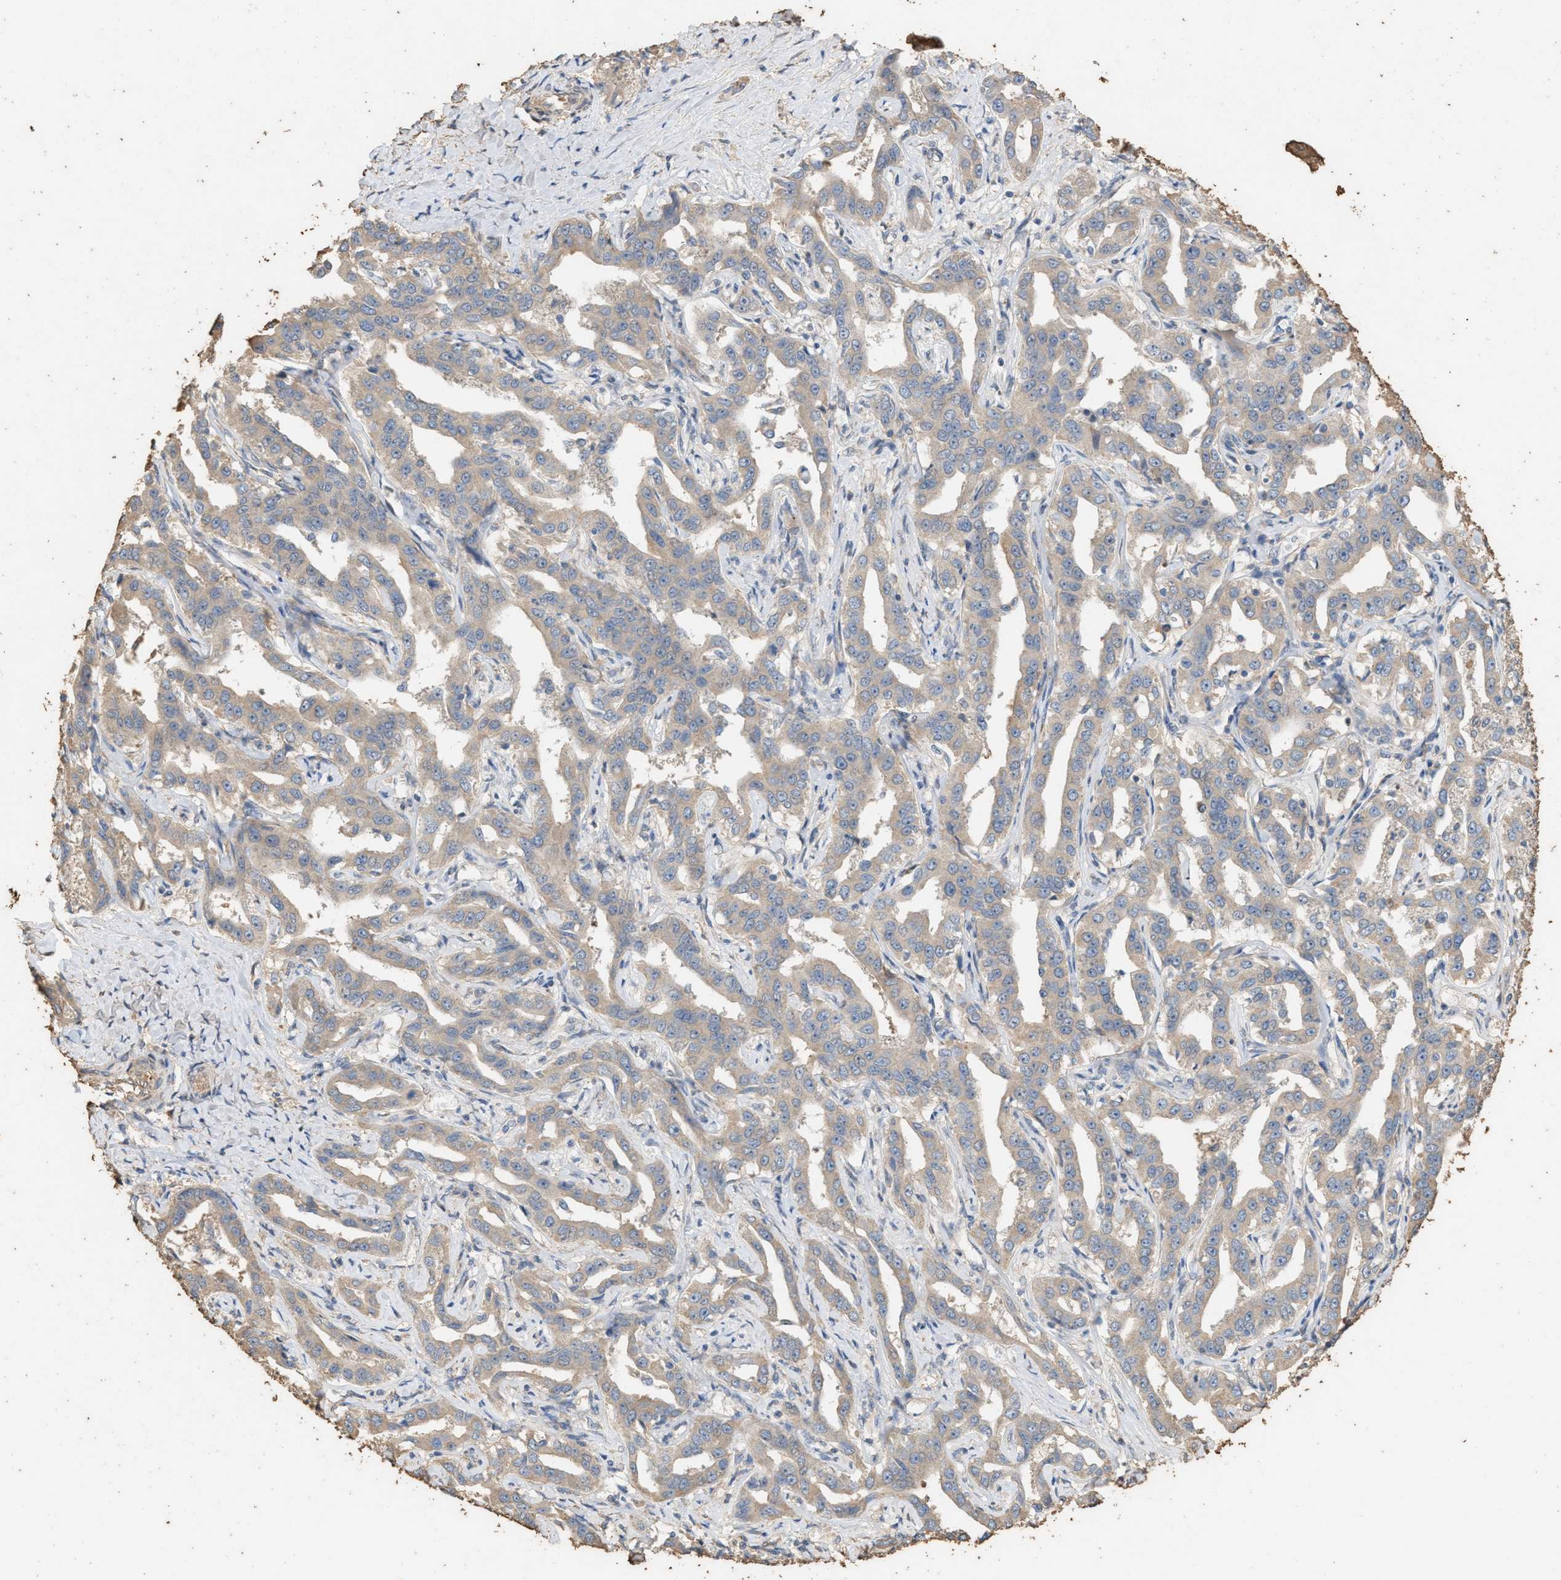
{"staining": {"intensity": "negative", "quantity": "none", "location": "none"}, "tissue": "liver cancer", "cell_type": "Tumor cells", "image_type": "cancer", "snomed": [{"axis": "morphology", "description": "Cholangiocarcinoma"}, {"axis": "topography", "description": "Liver"}], "caption": "The micrograph displays no significant expression in tumor cells of liver cancer.", "gene": "DCAF7", "patient": {"sex": "male", "age": 59}}